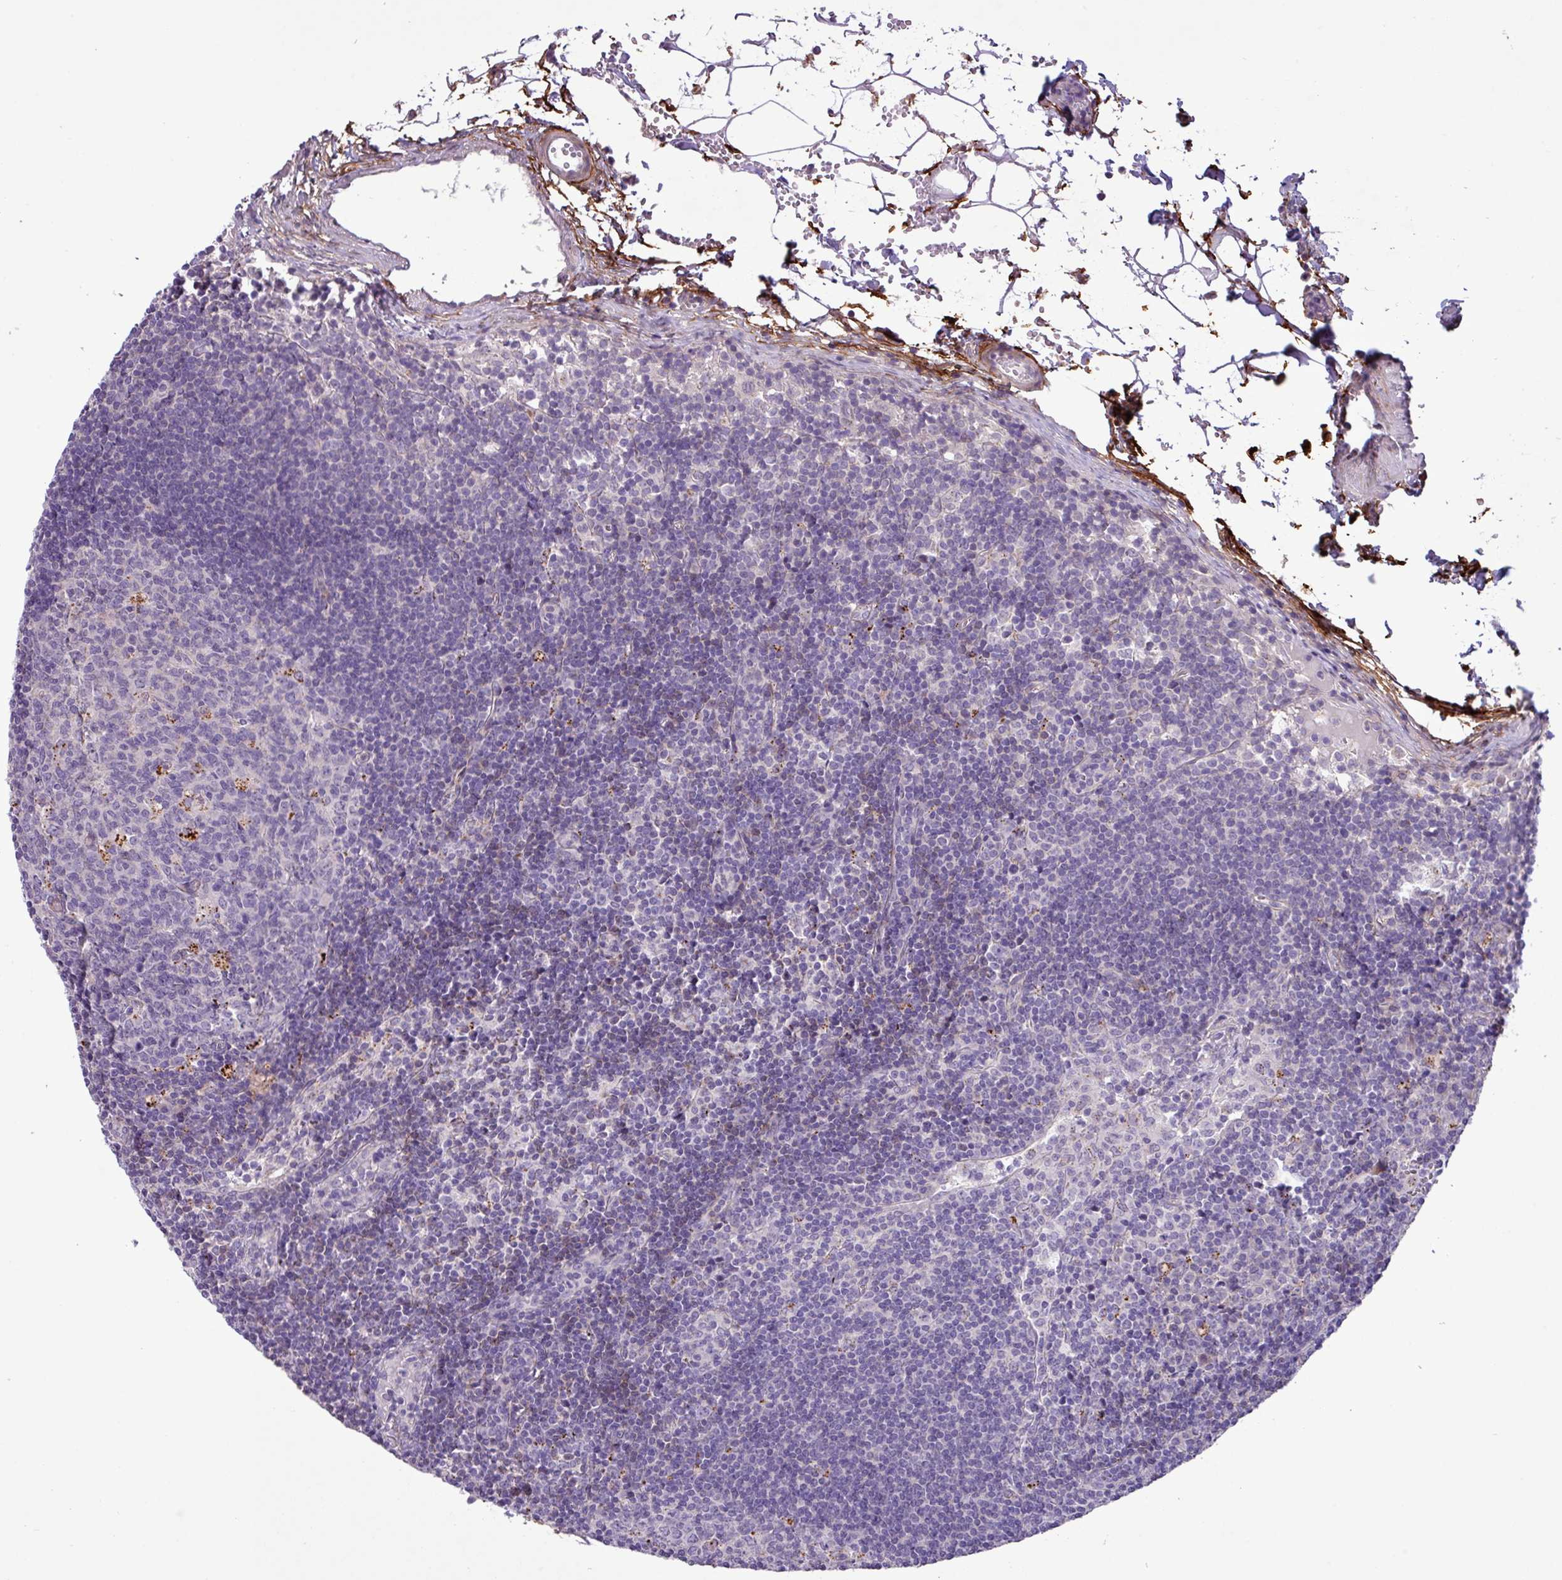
{"staining": {"intensity": "negative", "quantity": "none", "location": "none"}, "tissue": "lymph node", "cell_type": "Germinal center cells", "image_type": "normal", "snomed": [{"axis": "morphology", "description": "Normal tissue, NOS"}, {"axis": "topography", "description": "Lymph node"}], "caption": "DAB (3,3'-diaminobenzidine) immunohistochemical staining of normal lymph node displays no significant expression in germinal center cells. (DAB IHC with hematoxylin counter stain).", "gene": "CD248", "patient": {"sex": "female", "age": 29}}